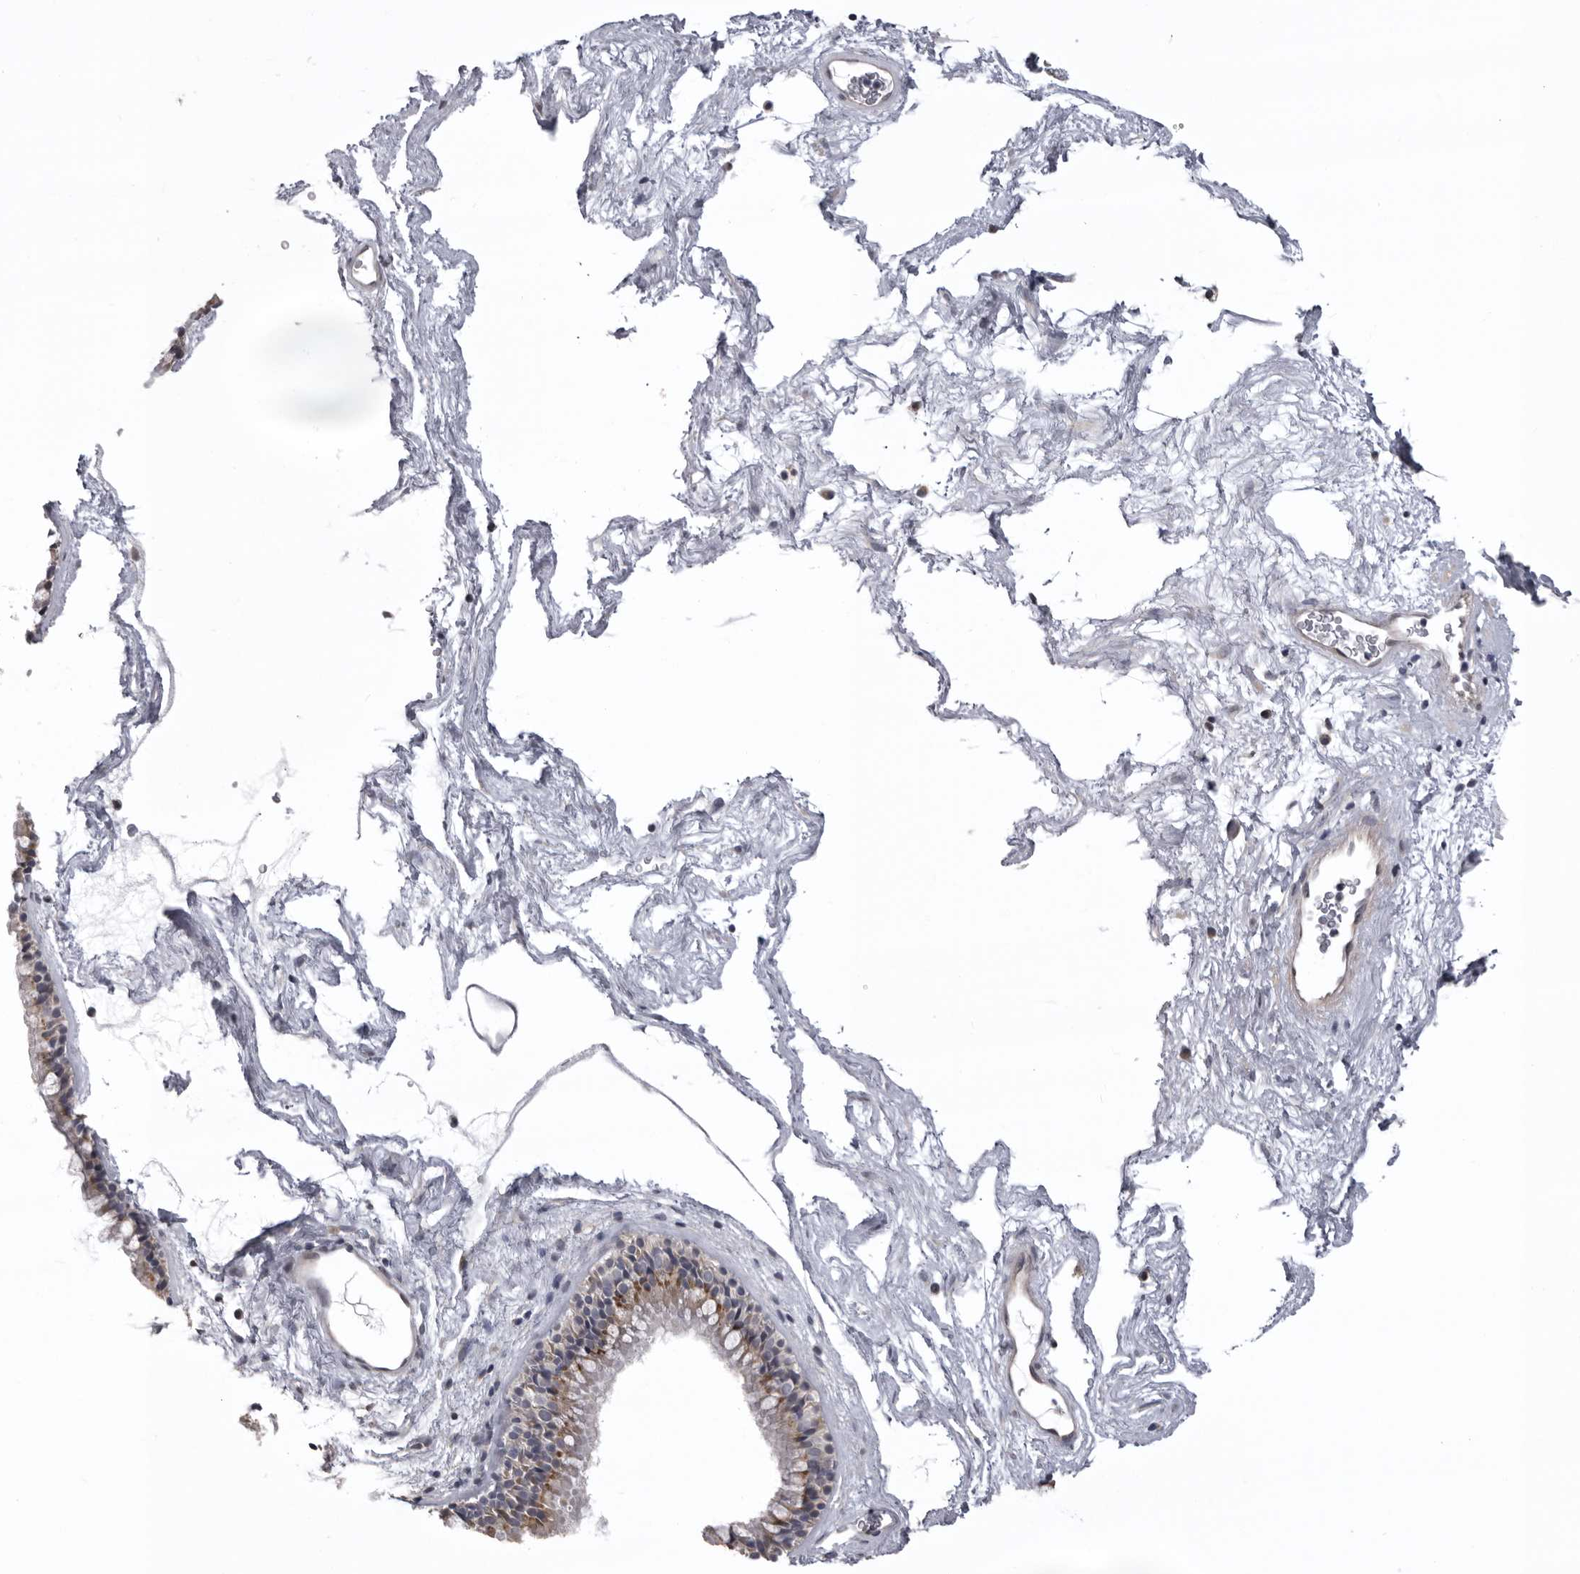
{"staining": {"intensity": "moderate", "quantity": "<25%", "location": "cytoplasmic/membranous"}, "tissue": "nasopharynx", "cell_type": "Respiratory epithelial cells", "image_type": "normal", "snomed": [{"axis": "morphology", "description": "Normal tissue, NOS"}, {"axis": "morphology", "description": "Inflammation, NOS"}, {"axis": "topography", "description": "Nasopharynx"}], "caption": "Brown immunohistochemical staining in benign nasopharynx reveals moderate cytoplasmic/membranous staining in about <25% of respiratory epithelial cells. Ihc stains the protein in brown and the nuclei are stained blue.", "gene": "NCEH1", "patient": {"sex": "male", "age": 48}}